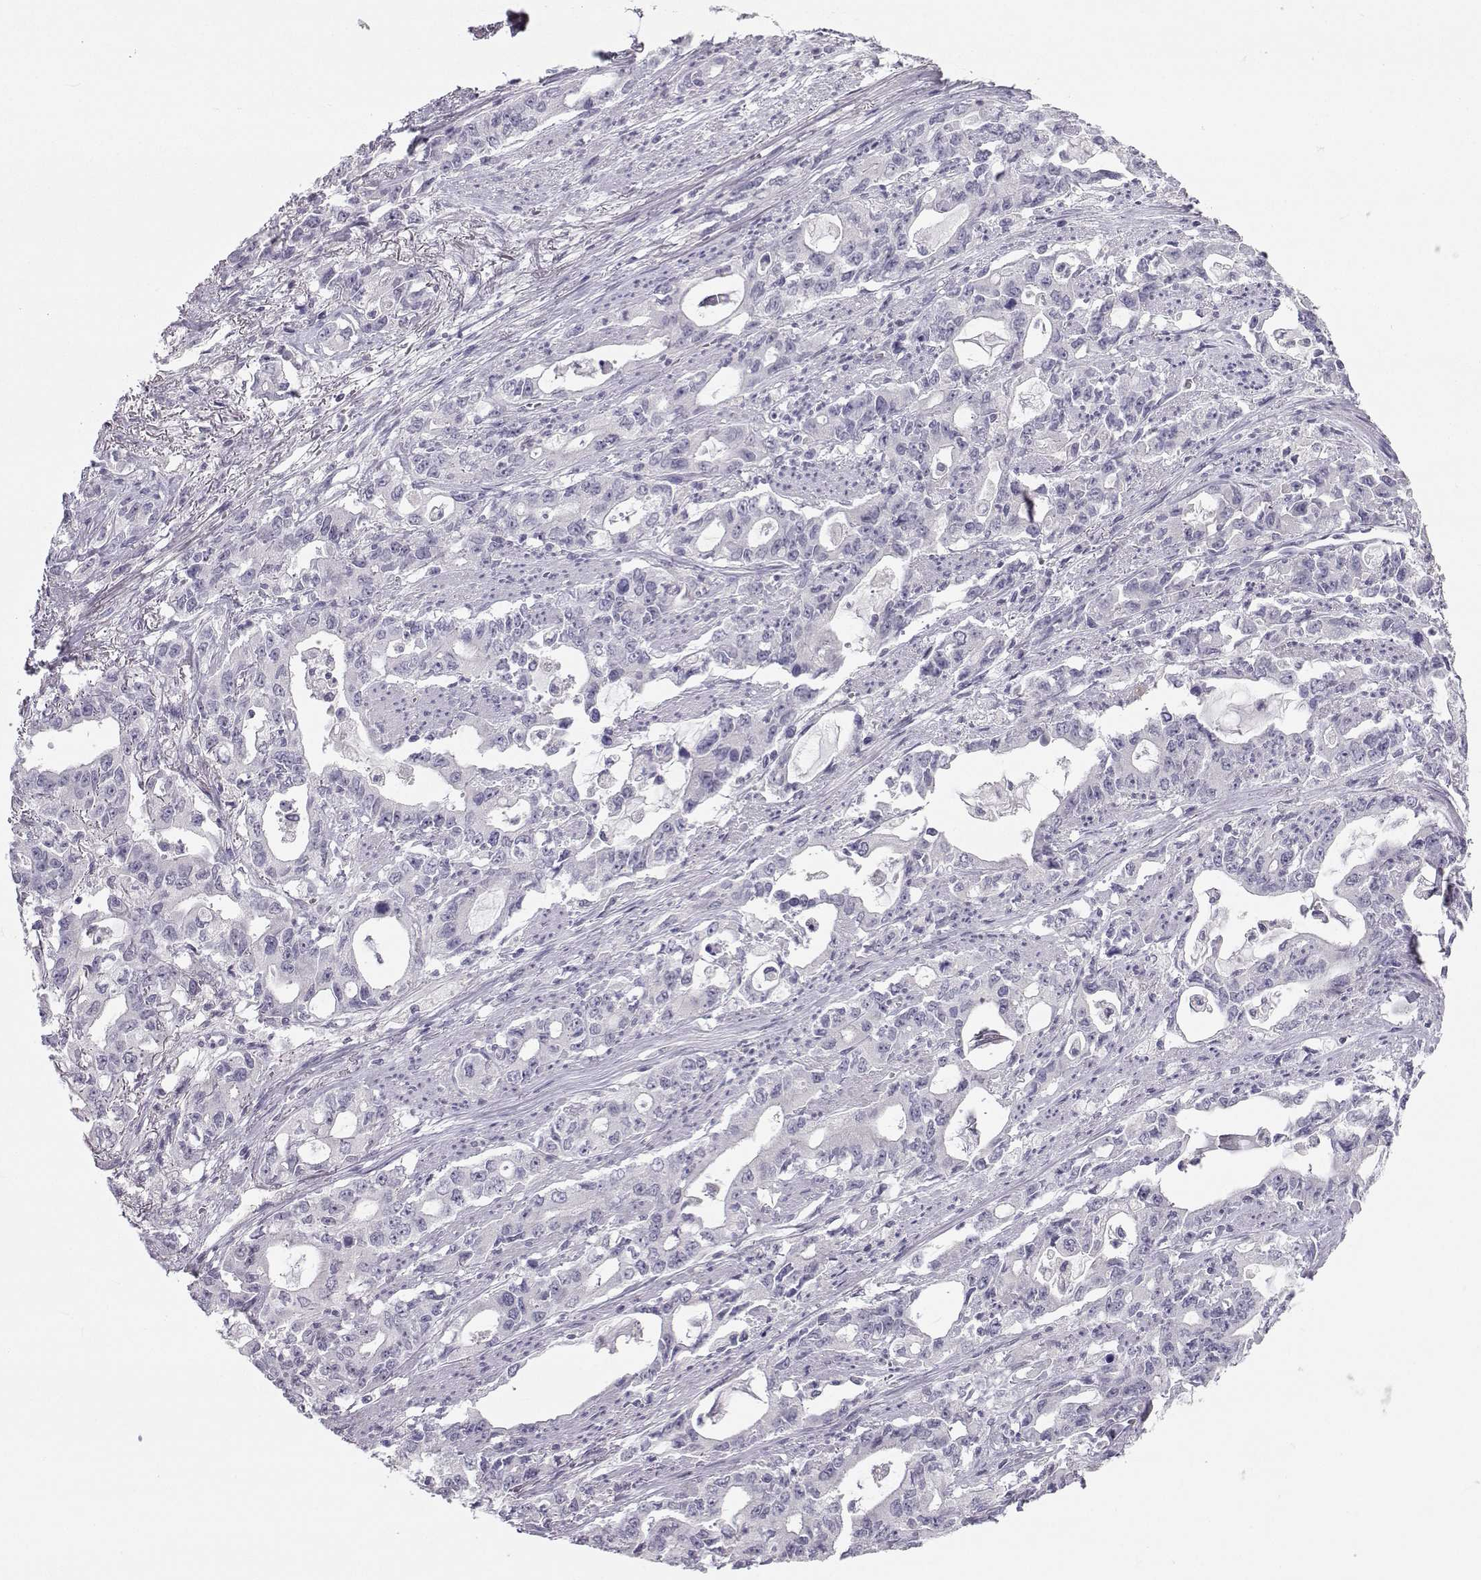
{"staining": {"intensity": "negative", "quantity": "none", "location": "none"}, "tissue": "stomach cancer", "cell_type": "Tumor cells", "image_type": "cancer", "snomed": [{"axis": "morphology", "description": "Adenocarcinoma, NOS"}, {"axis": "topography", "description": "Stomach, upper"}], "caption": "Histopathology image shows no protein staining in tumor cells of adenocarcinoma (stomach) tissue.", "gene": "SYCE1", "patient": {"sex": "male", "age": 85}}